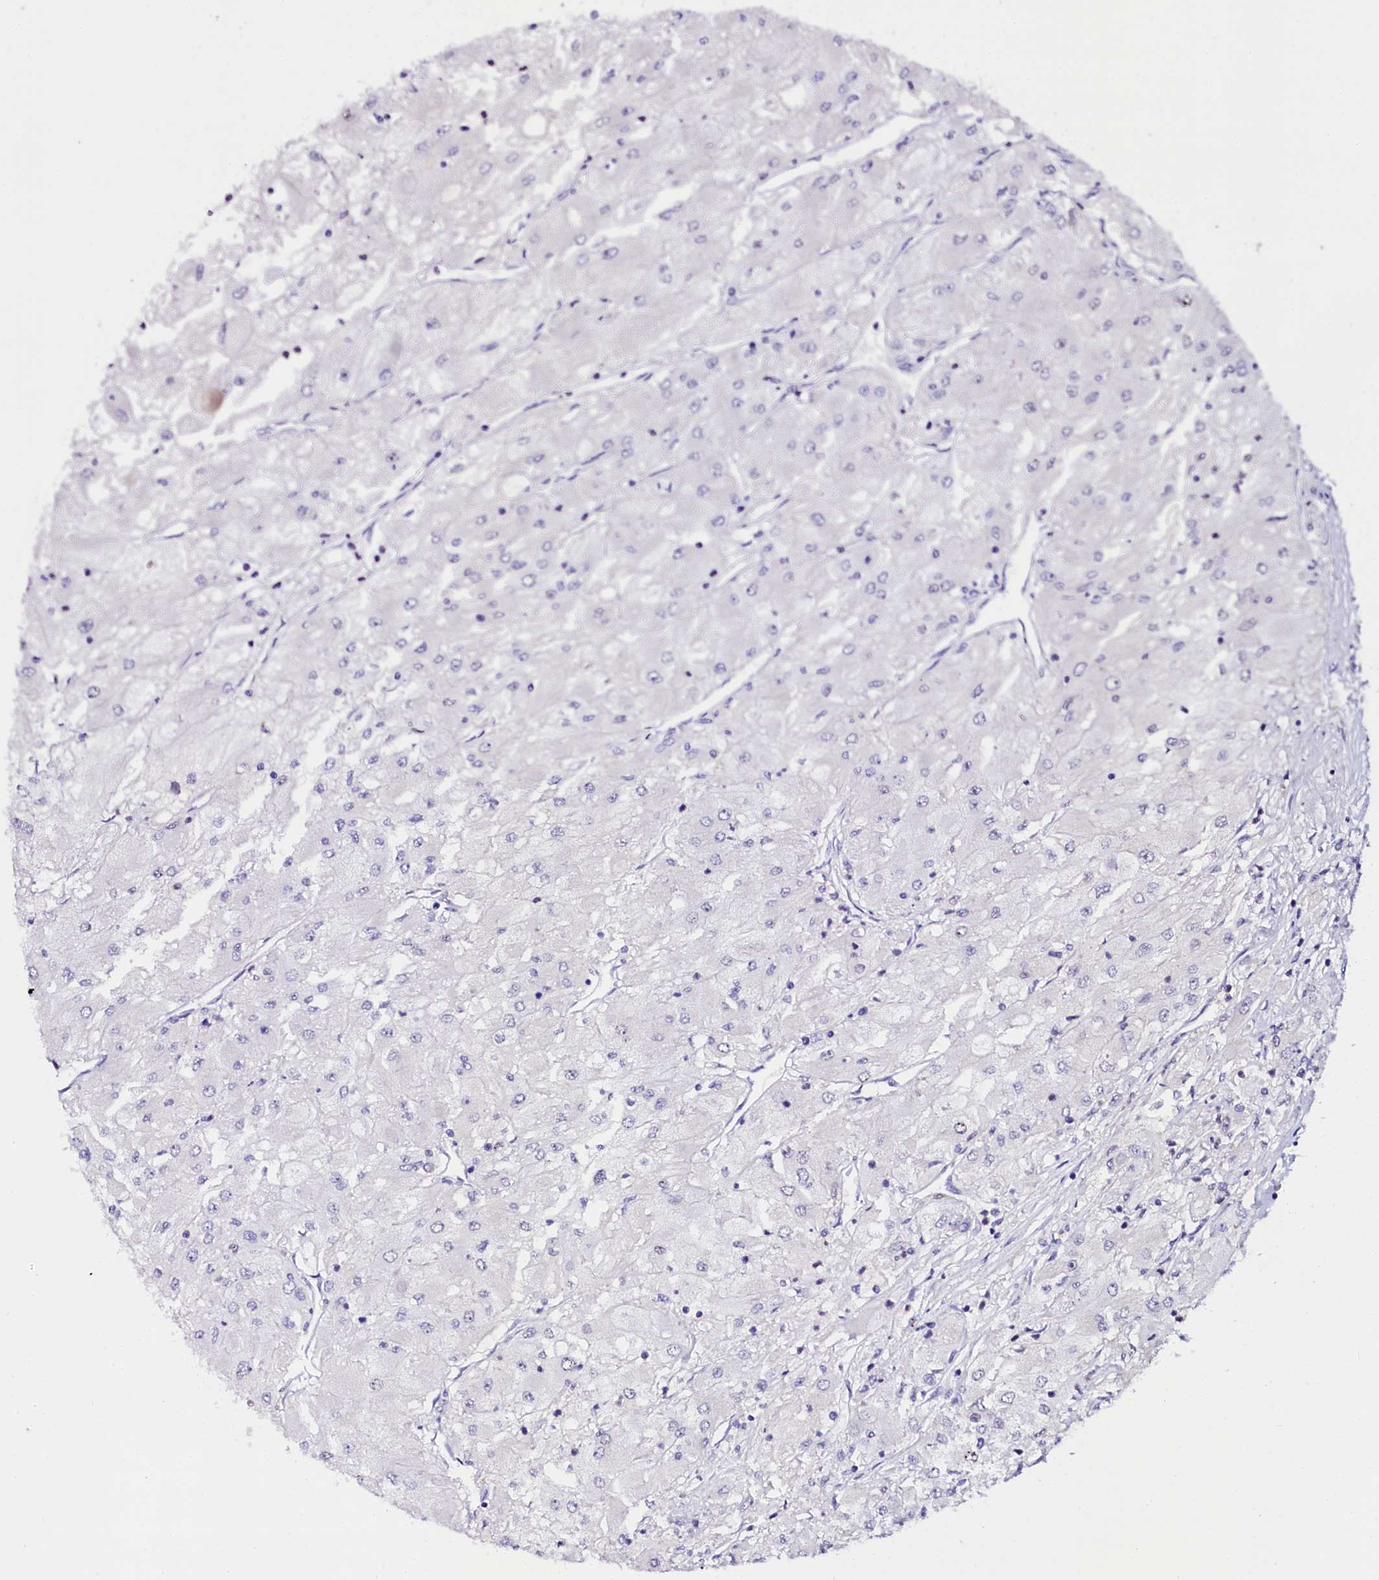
{"staining": {"intensity": "negative", "quantity": "none", "location": "none"}, "tissue": "renal cancer", "cell_type": "Tumor cells", "image_type": "cancer", "snomed": [{"axis": "morphology", "description": "Adenocarcinoma, NOS"}, {"axis": "topography", "description": "Kidney"}], "caption": "An image of adenocarcinoma (renal) stained for a protein shows no brown staining in tumor cells.", "gene": "OTOL1", "patient": {"sex": "male", "age": 80}}